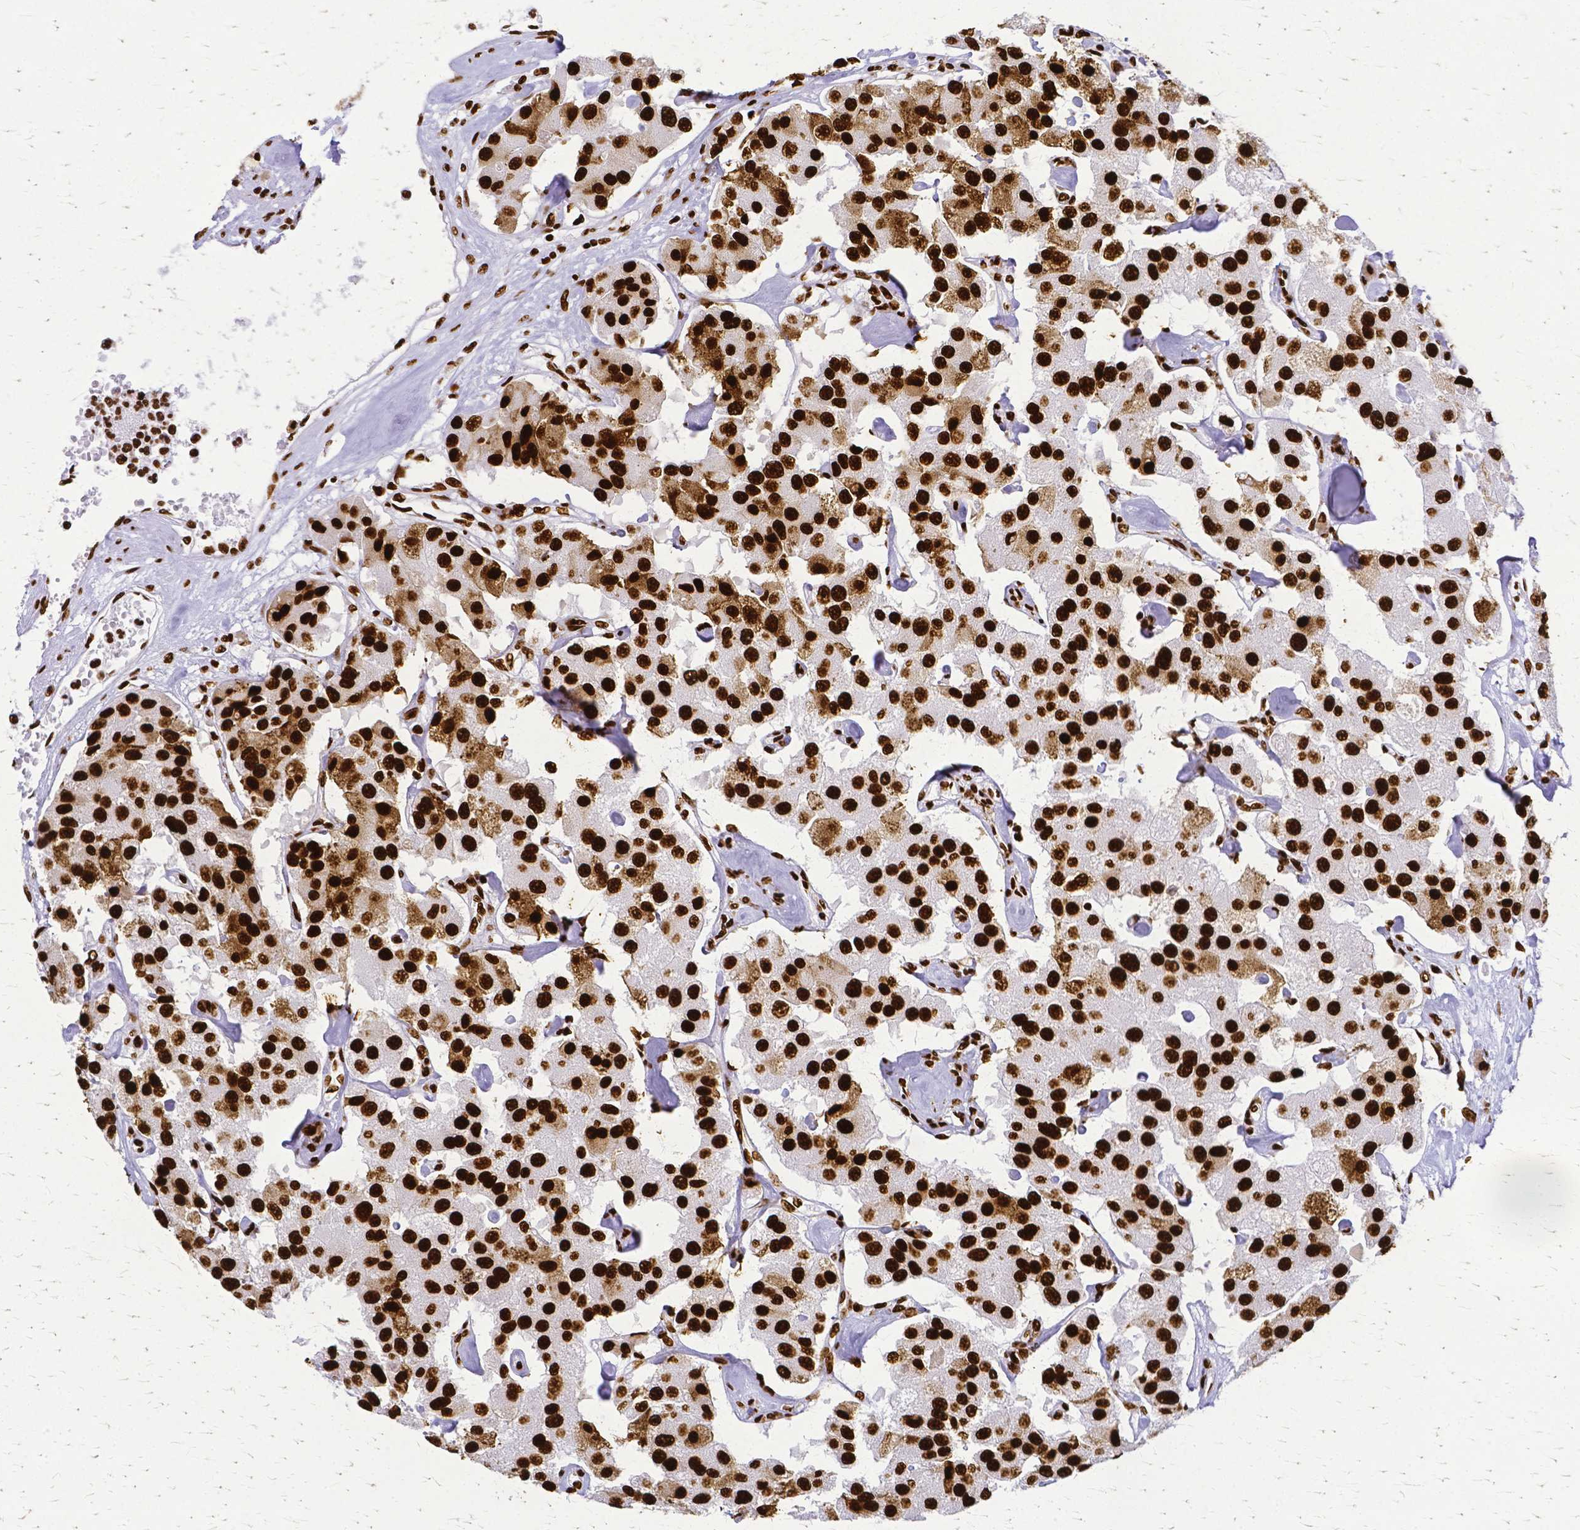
{"staining": {"intensity": "strong", "quantity": ">75%", "location": "nuclear"}, "tissue": "carcinoid", "cell_type": "Tumor cells", "image_type": "cancer", "snomed": [{"axis": "morphology", "description": "Carcinoid, malignant, NOS"}, {"axis": "topography", "description": "Pancreas"}], "caption": "A brown stain highlights strong nuclear staining of a protein in carcinoid tumor cells. The protein is shown in brown color, while the nuclei are stained blue.", "gene": "SFPQ", "patient": {"sex": "male", "age": 41}}